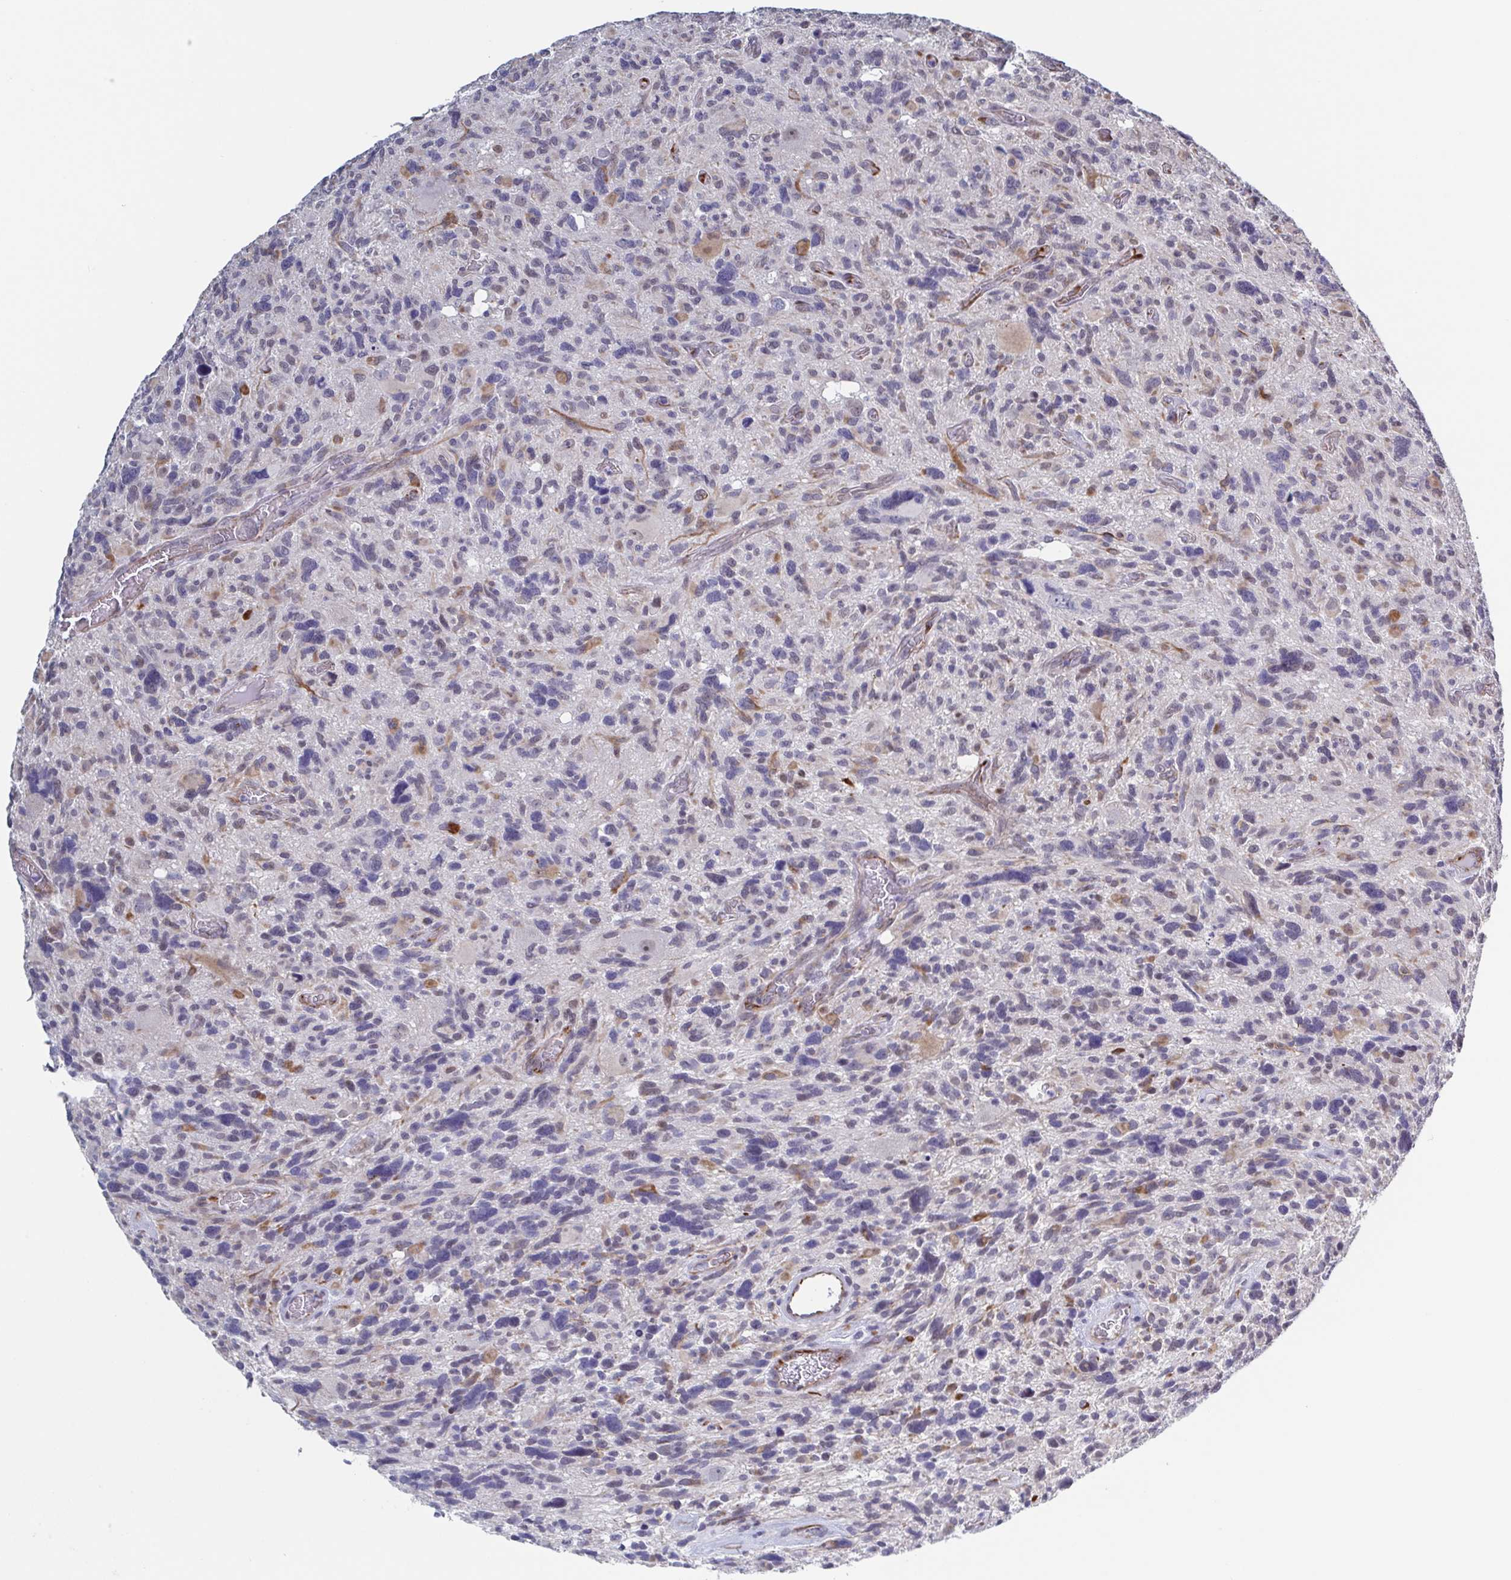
{"staining": {"intensity": "negative", "quantity": "none", "location": "none"}, "tissue": "glioma", "cell_type": "Tumor cells", "image_type": "cancer", "snomed": [{"axis": "morphology", "description": "Glioma, malignant, High grade"}, {"axis": "topography", "description": "Brain"}], "caption": "Immunohistochemistry (IHC) of glioma demonstrates no positivity in tumor cells.", "gene": "TMEM92", "patient": {"sex": "male", "age": 49}}